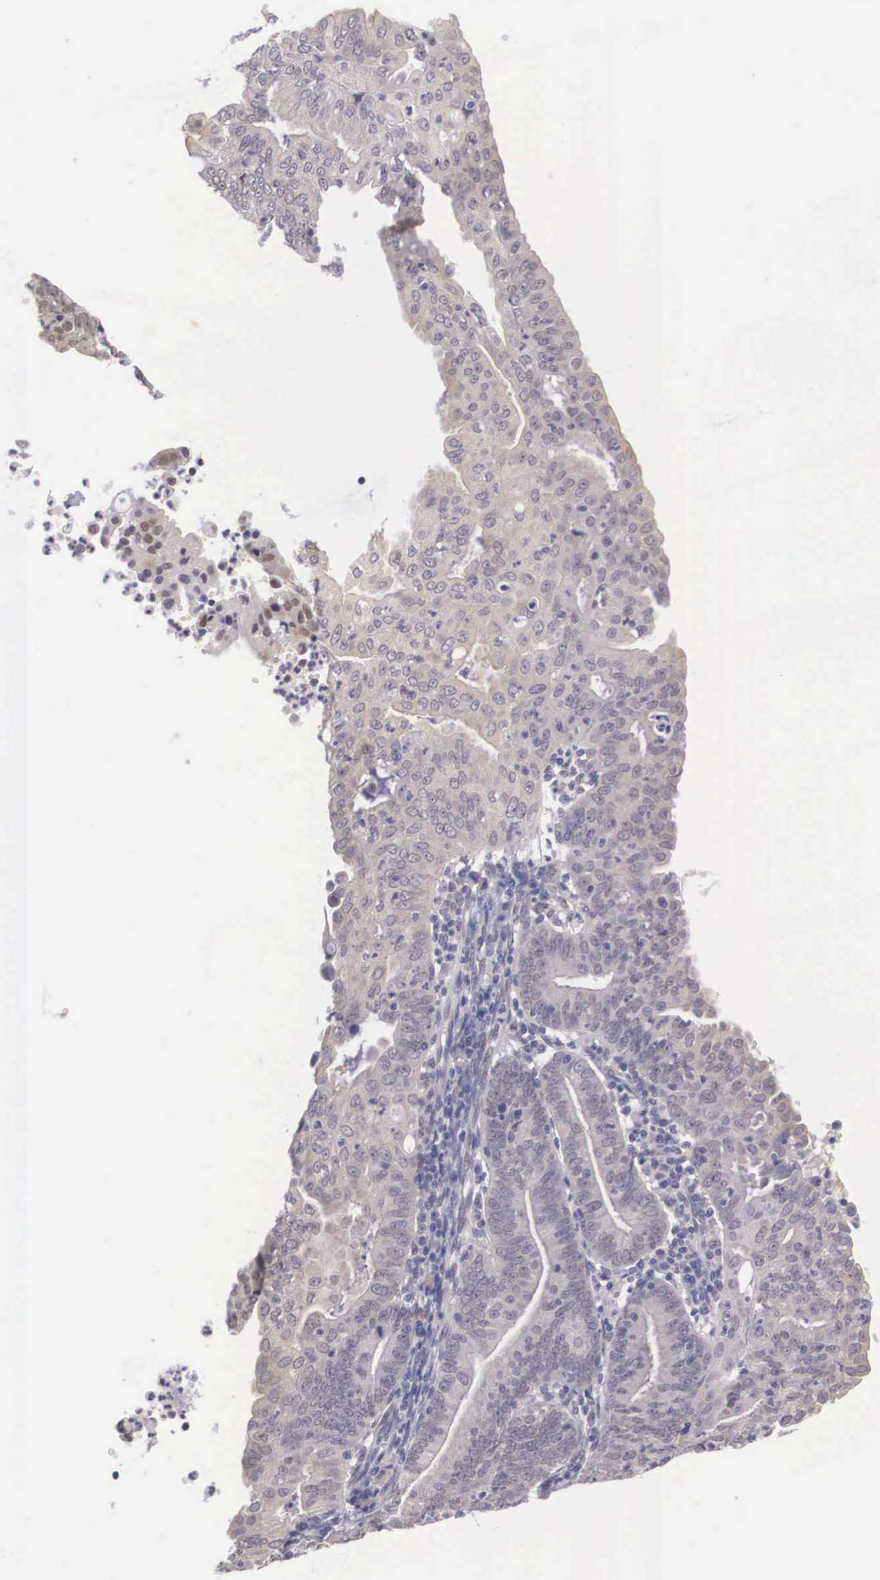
{"staining": {"intensity": "weak", "quantity": ">75%", "location": "cytoplasmic/membranous,nuclear"}, "tissue": "endometrial cancer", "cell_type": "Tumor cells", "image_type": "cancer", "snomed": [{"axis": "morphology", "description": "Adenocarcinoma, NOS"}, {"axis": "topography", "description": "Endometrium"}], "caption": "Weak cytoplasmic/membranous and nuclear protein expression is seen in about >75% of tumor cells in endometrial adenocarcinoma. (IHC, brightfield microscopy, high magnification).", "gene": "NINL", "patient": {"sex": "female", "age": 60}}